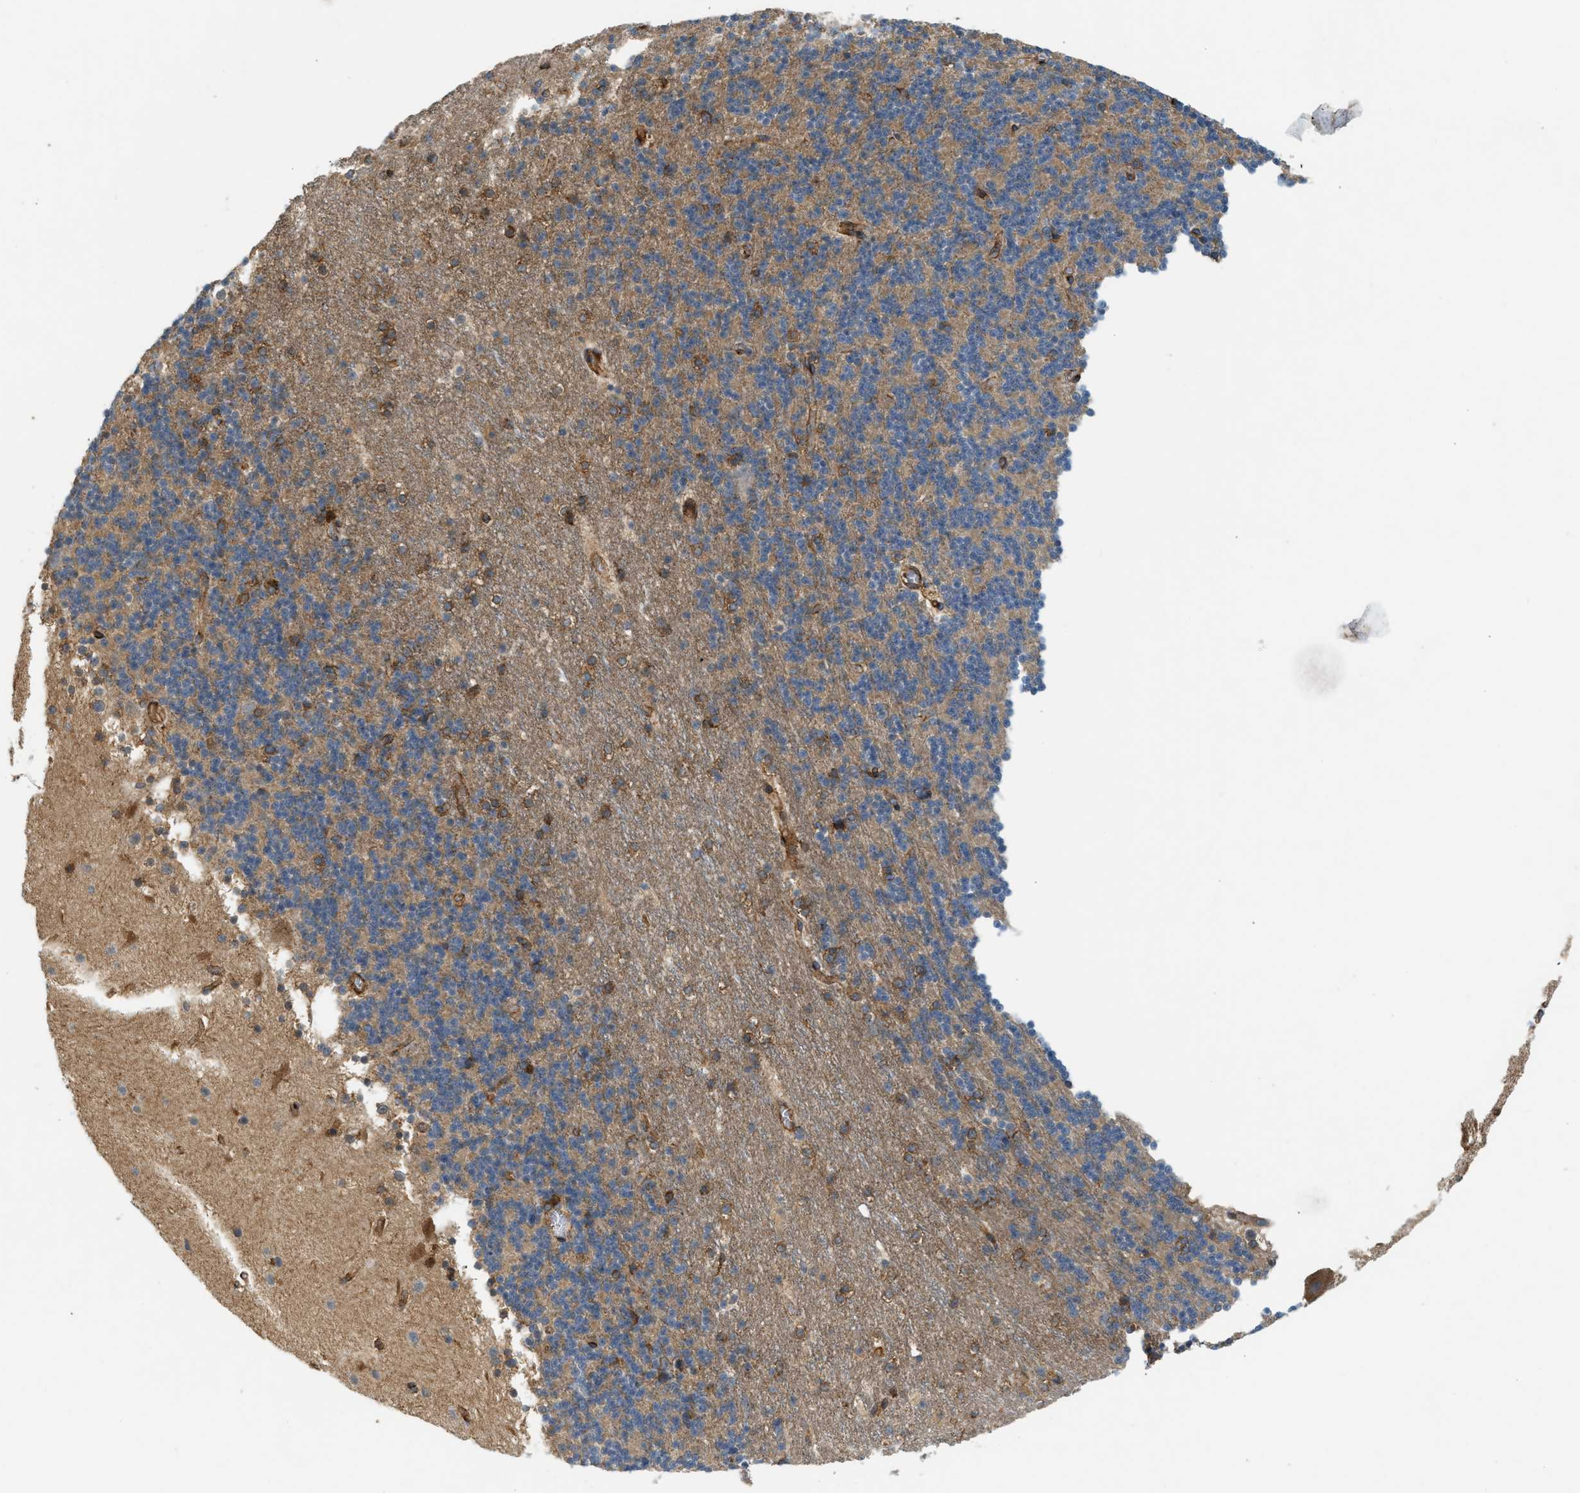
{"staining": {"intensity": "moderate", "quantity": "25%-75%", "location": "cytoplasmic/membranous"}, "tissue": "cerebellum", "cell_type": "Cells in granular layer", "image_type": "normal", "snomed": [{"axis": "morphology", "description": "Normal tissue, NOS"}, {"axis": "topography", "description": "Cerebellum"}], "caption": "Immunohistochemical staining of normal human cerebellum demonstrates medium levels of moderate cytoplasmic/membranous expression in about 25%-75% of cells in granular layer. (IHC, brightfield microscopy, high magnification).", "gene": "HIP1", "patient": {"sex": "male", "age": 45}}